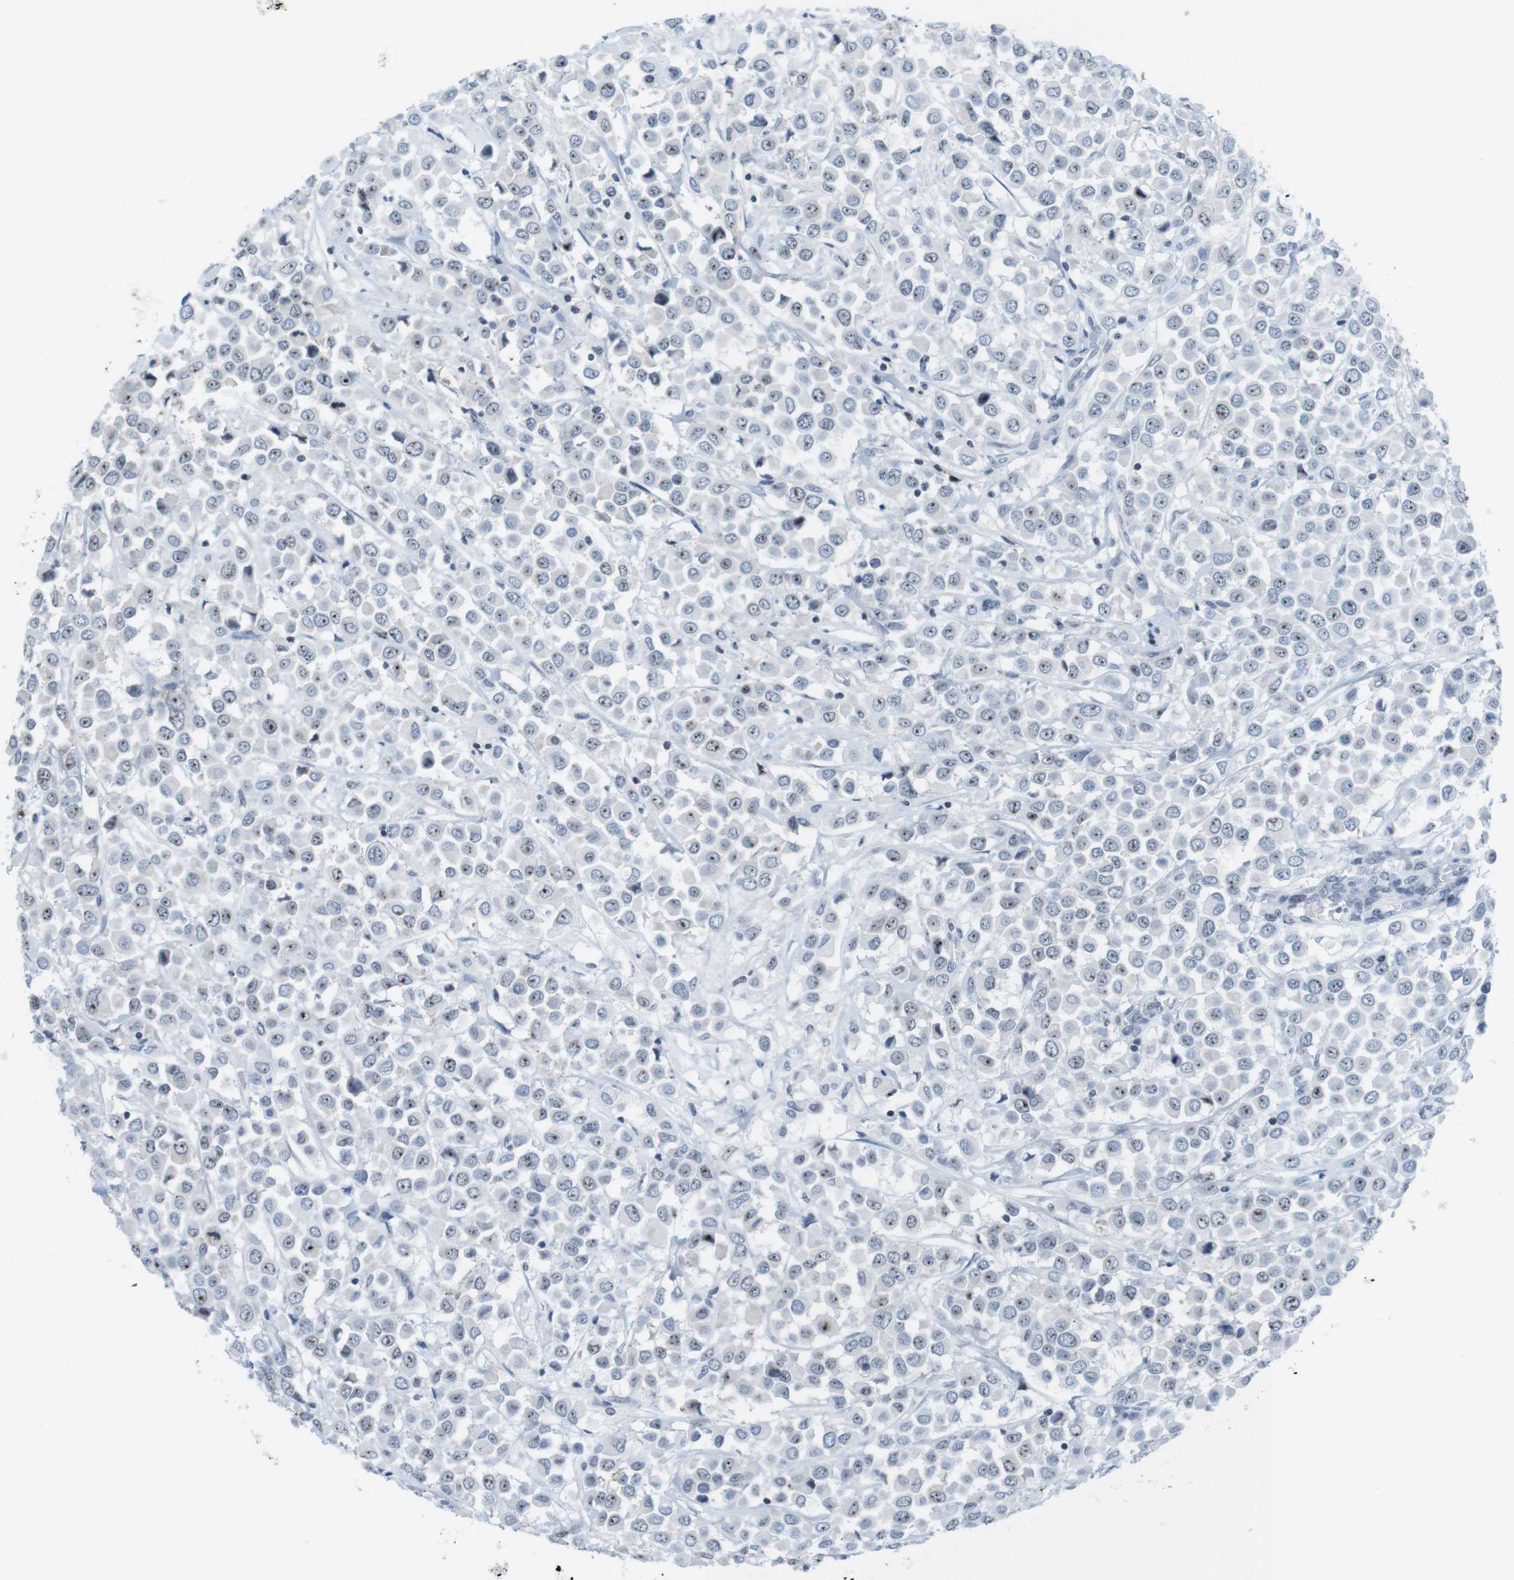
{"staining": {"intensity": "weak", "quantity": ">75%", "location": "nuclear"}, "tissue": "breast cancer", "cell_type": "Tumor cells", "image_type": "cancer", "snomed": [{"axis": "morphology", "description": "Duct carcinoma"}, {"axis": "topography", "description": "Breast"}], "caption": "Protein staining of breast cancer (invasive ductal carcinoma) tissue shows weak nuclear positivity in about >75% of tumor cells.", "gene": "NIFK", "patient": {"sex": "female", "age": 61}}